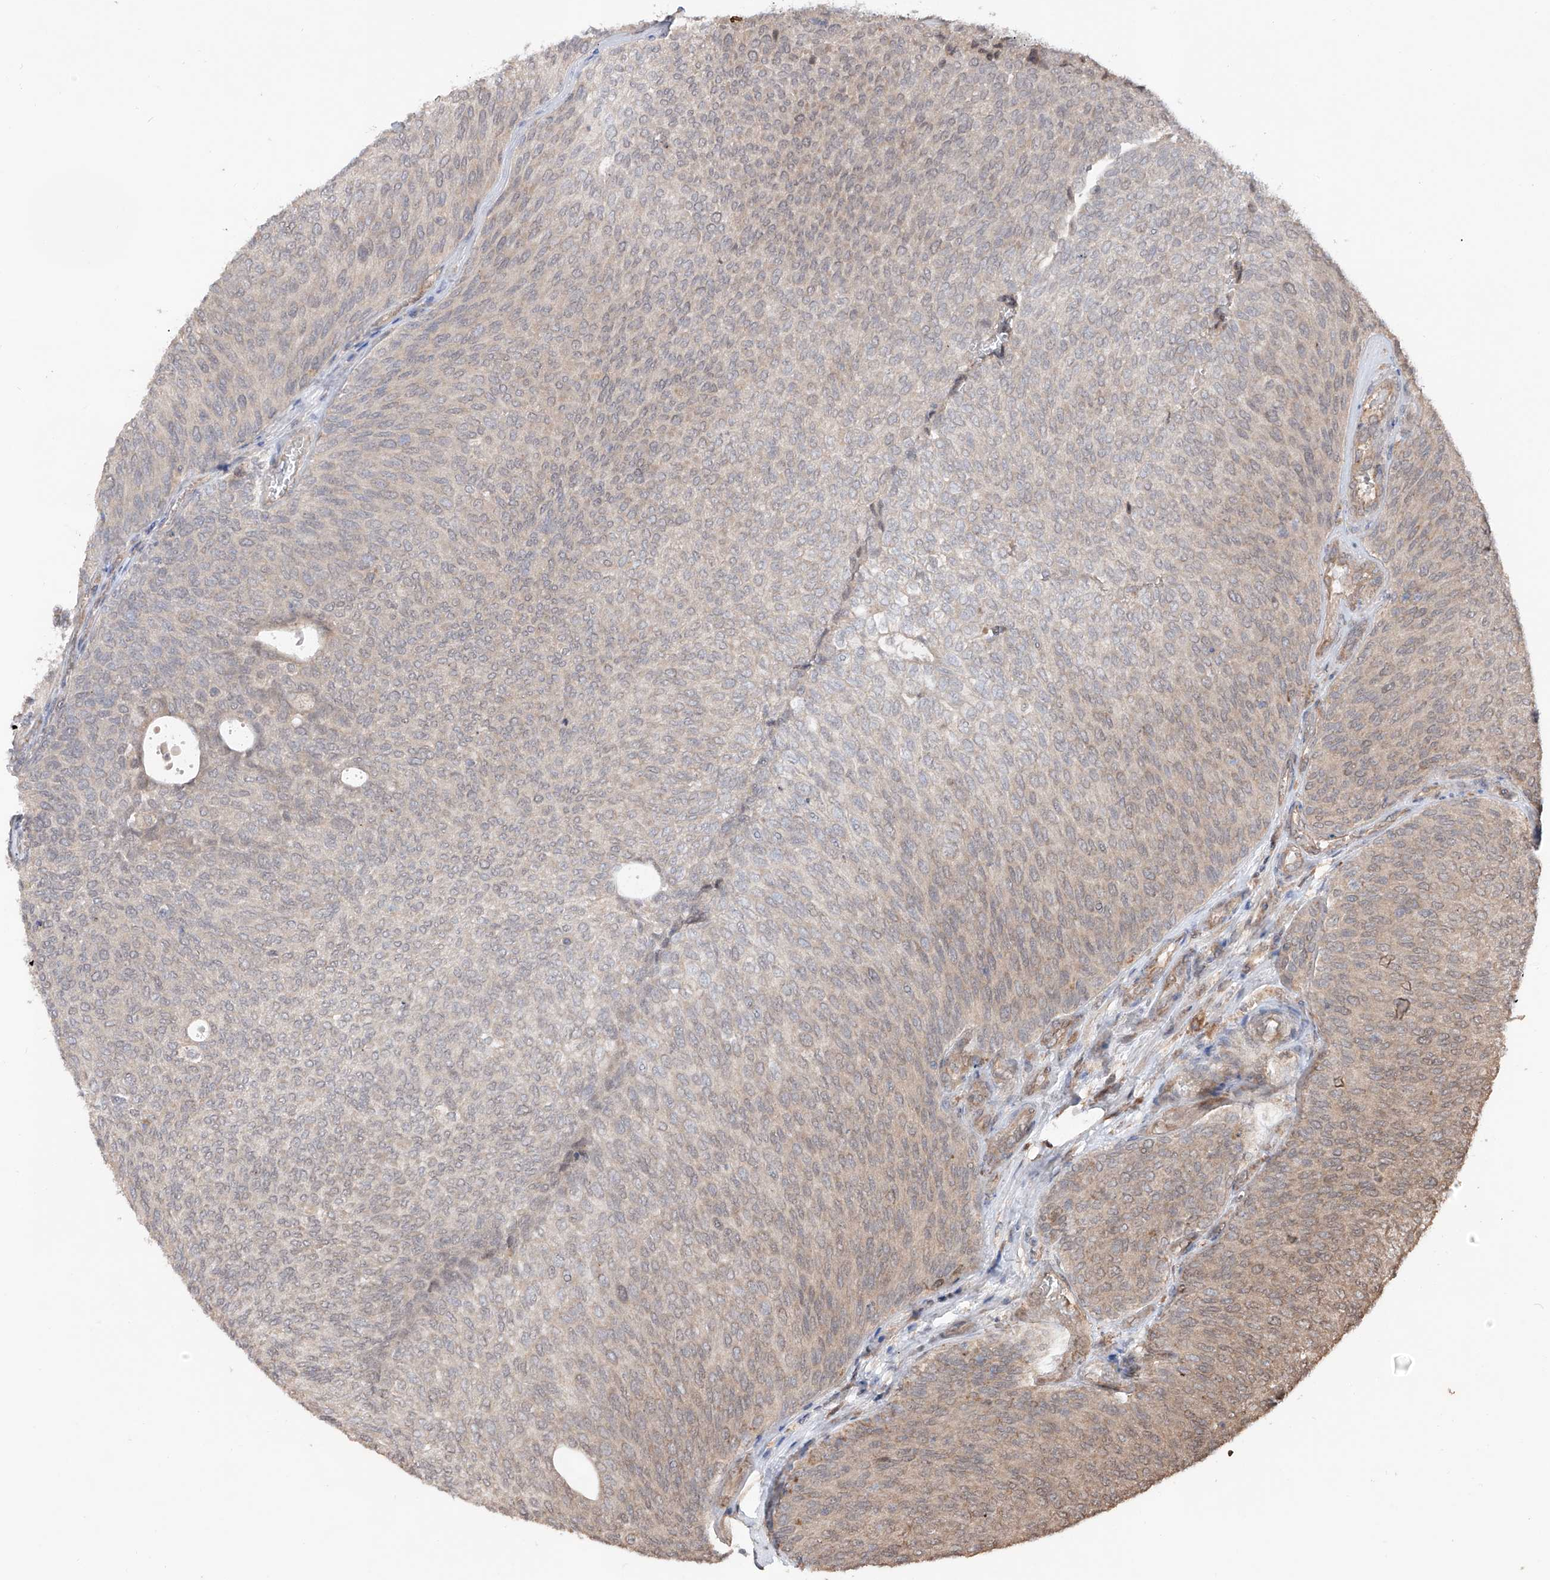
{"staining": {"intensity": "weak", "quantity": "<25%", "location": "cytoplasmic/membranous"}, "tissue": "urothelial cancer", "cell_type": "Tumor cells", "image_type": "cancer", "snomed": [{"axis": "morphology", "description": "Urothelial carcinoma, Low grade"}, {"axis": "topography", "description": "Urinary bladder"}], "caption": "Human low-grade urothelial carcinoma stained for a protein using immunohistochemistry (IHC) shows no expression in tumor cells.", "gene": "FAM135A", "patient": {"sex": "female", "age": 79}}